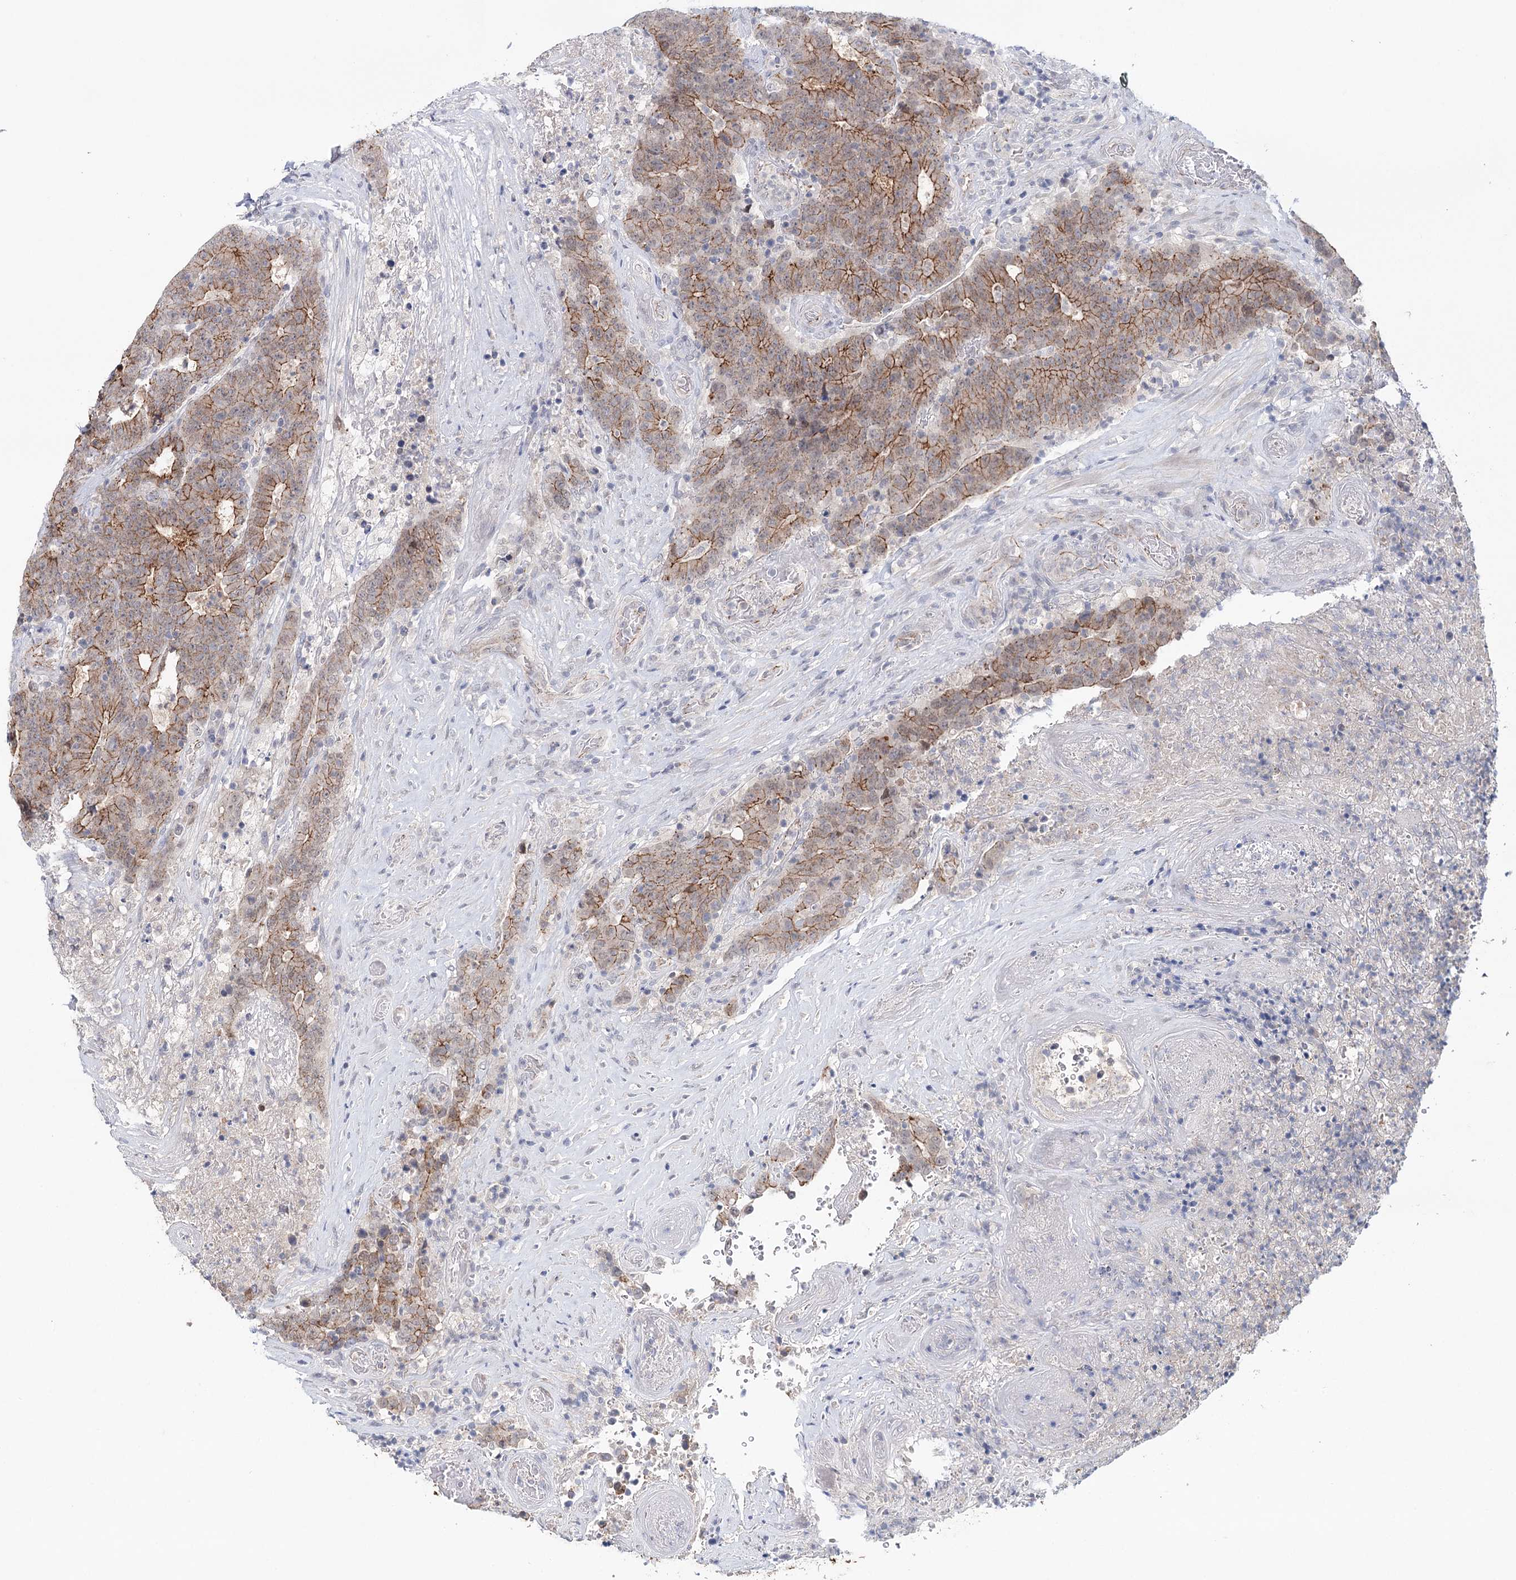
{"staining": {"intensity": "moderate", "quantity": ">75%", "location": "cytoplasmic/membranous"}, "tissue": "colorectal cancer", "cell_type": "Tumor cells", "image_type": "cancer", "snomed": [{"axis": "morphology", "description": "Adenocarcinoma, NOS"}, {"axis": "topography", "description": "Colon"}], "caption": "The image displays a brown stain indicating the presence of a protein in the cytoplasmic/membranous of tumor cells in colorectal adenocarcinoma.", "gene": "PKP4", "patient": {"sex": "female", "age": 75}}